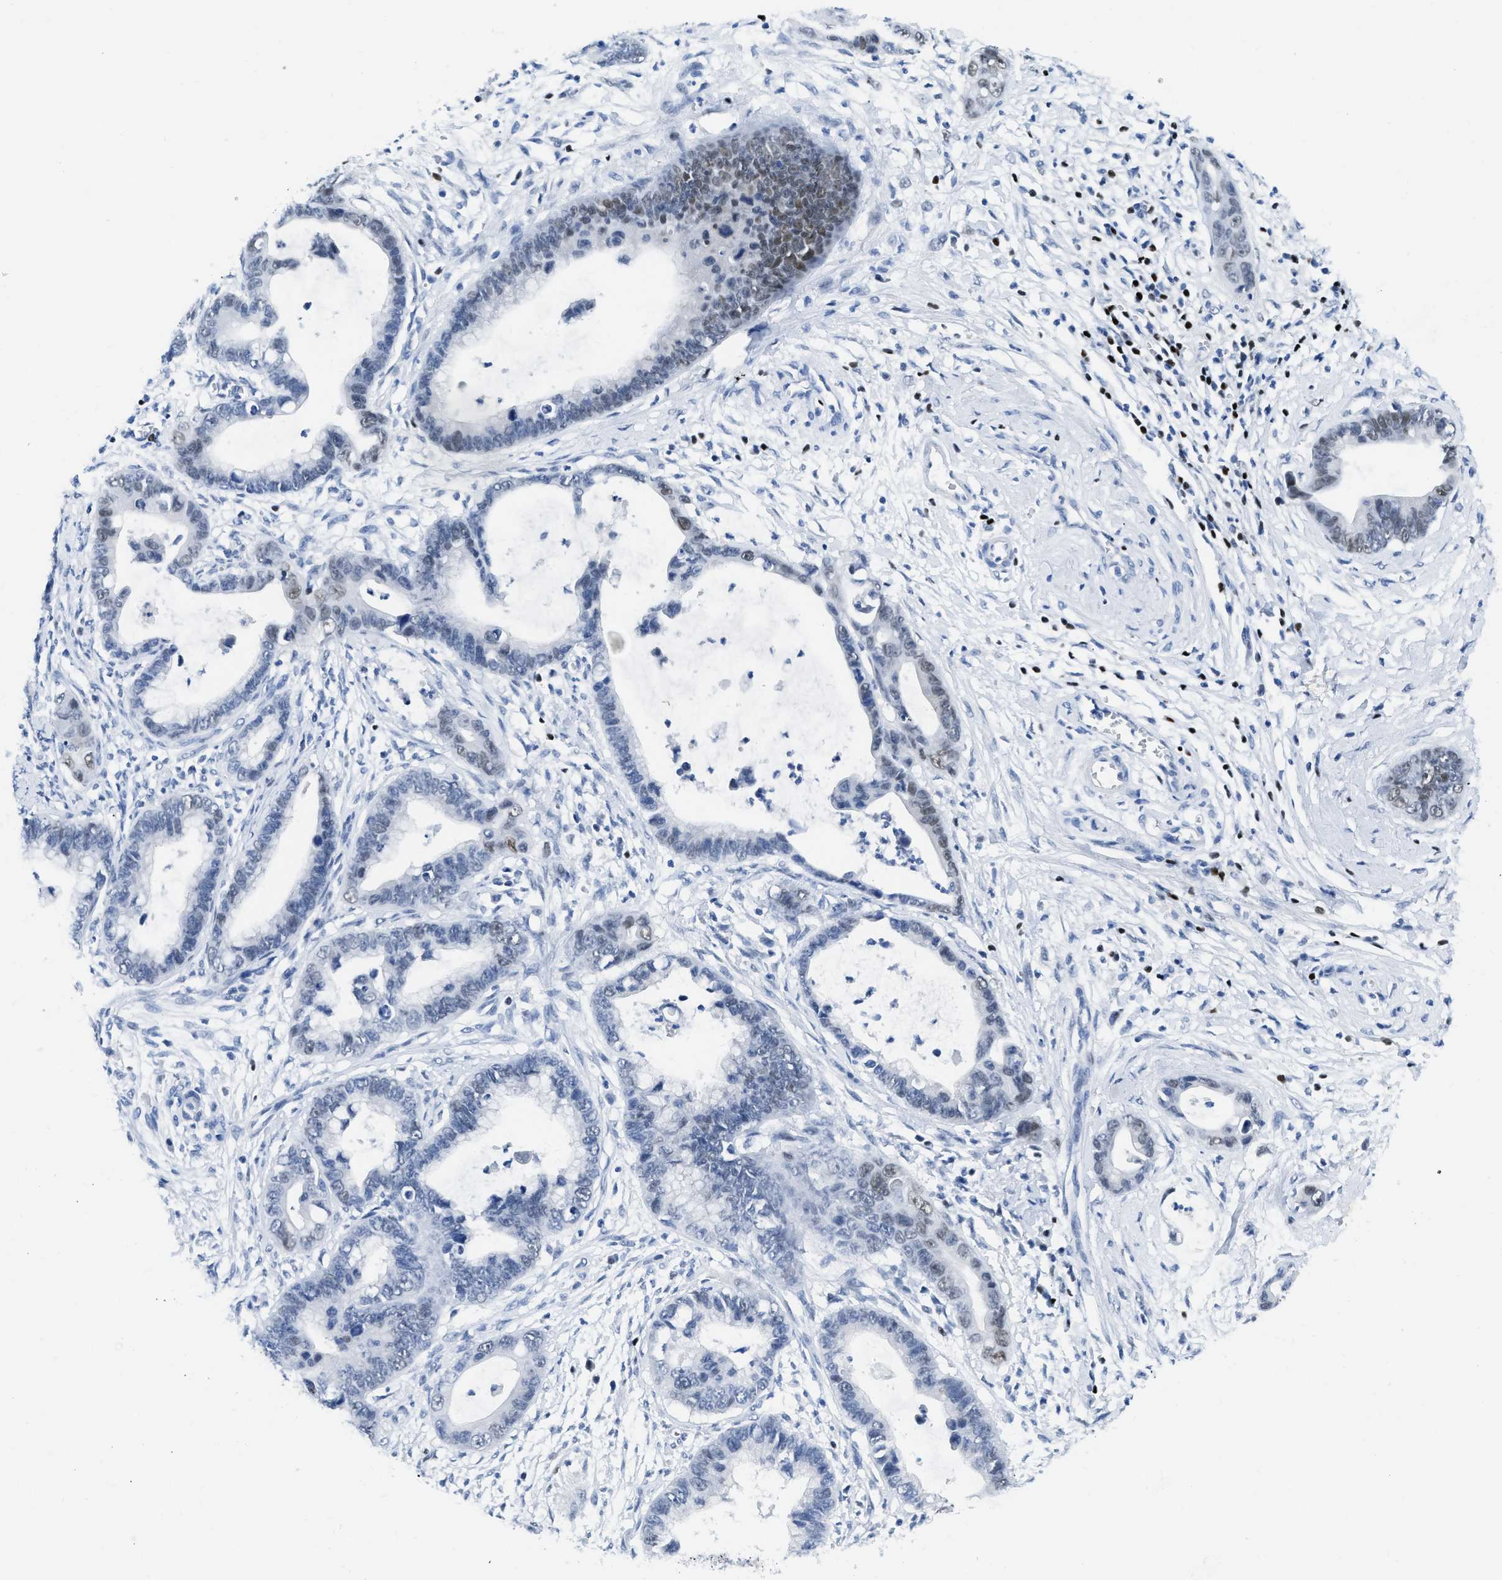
{"staining": {"intensity": "negative", "quantity": "none", "location": "none"}, "tissue": "cervical cancer", "cell_type": "Tumor cells", "image_type": "cancer", "snomed": [{"axis": "morphology", "description": "Adenocarcinoma, NOS"}, {"axis": "topography", "description": "Cervix"}], "caption": "This image is of adenocarcinoma (cervical) stained with IHC to label a protein in brown with the nuclei are counter-stained blue. There is no staining in tumor cells.", "gene": "TCF7", "patient": {"sex": "female", "age": 44}}